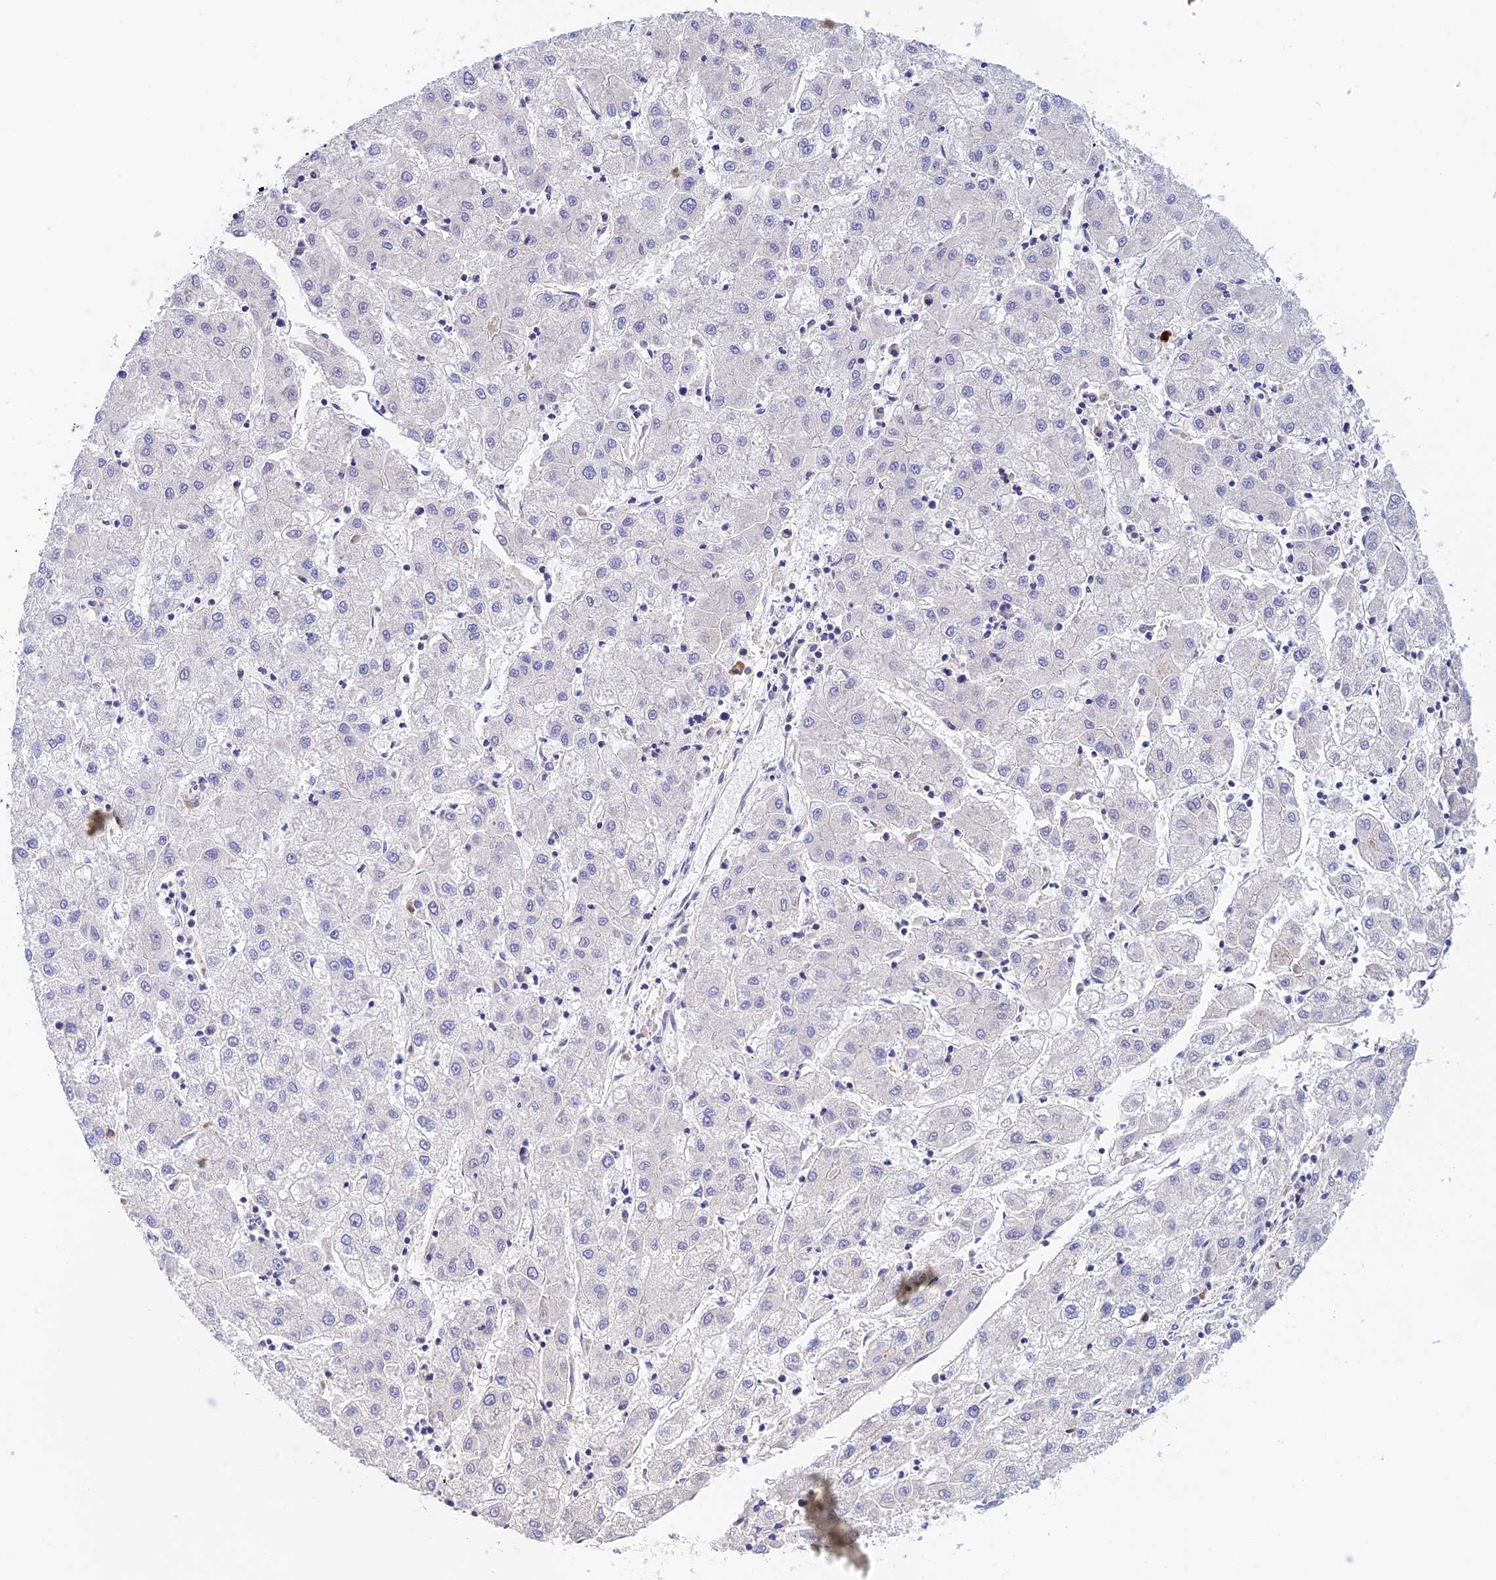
{"staining": {"intensity": "negative", "quantity": "none", "location": "none"}, "tissue": "liver cancer", "cell_type": "Tumor cells", "image_type": "cancer", "snomed": [{"axis": "morphology", "description": "Carcinoma, Hepatocellular, NOS"}, {"axis": "topography", "description": "Liver"}], "caption": "This is an immunohistochemistry histopathology image of human liver cancer. There is no positivity in tumor cells.", "gene": "THAP11", "patient": {"sex": "male", "age": 72}}